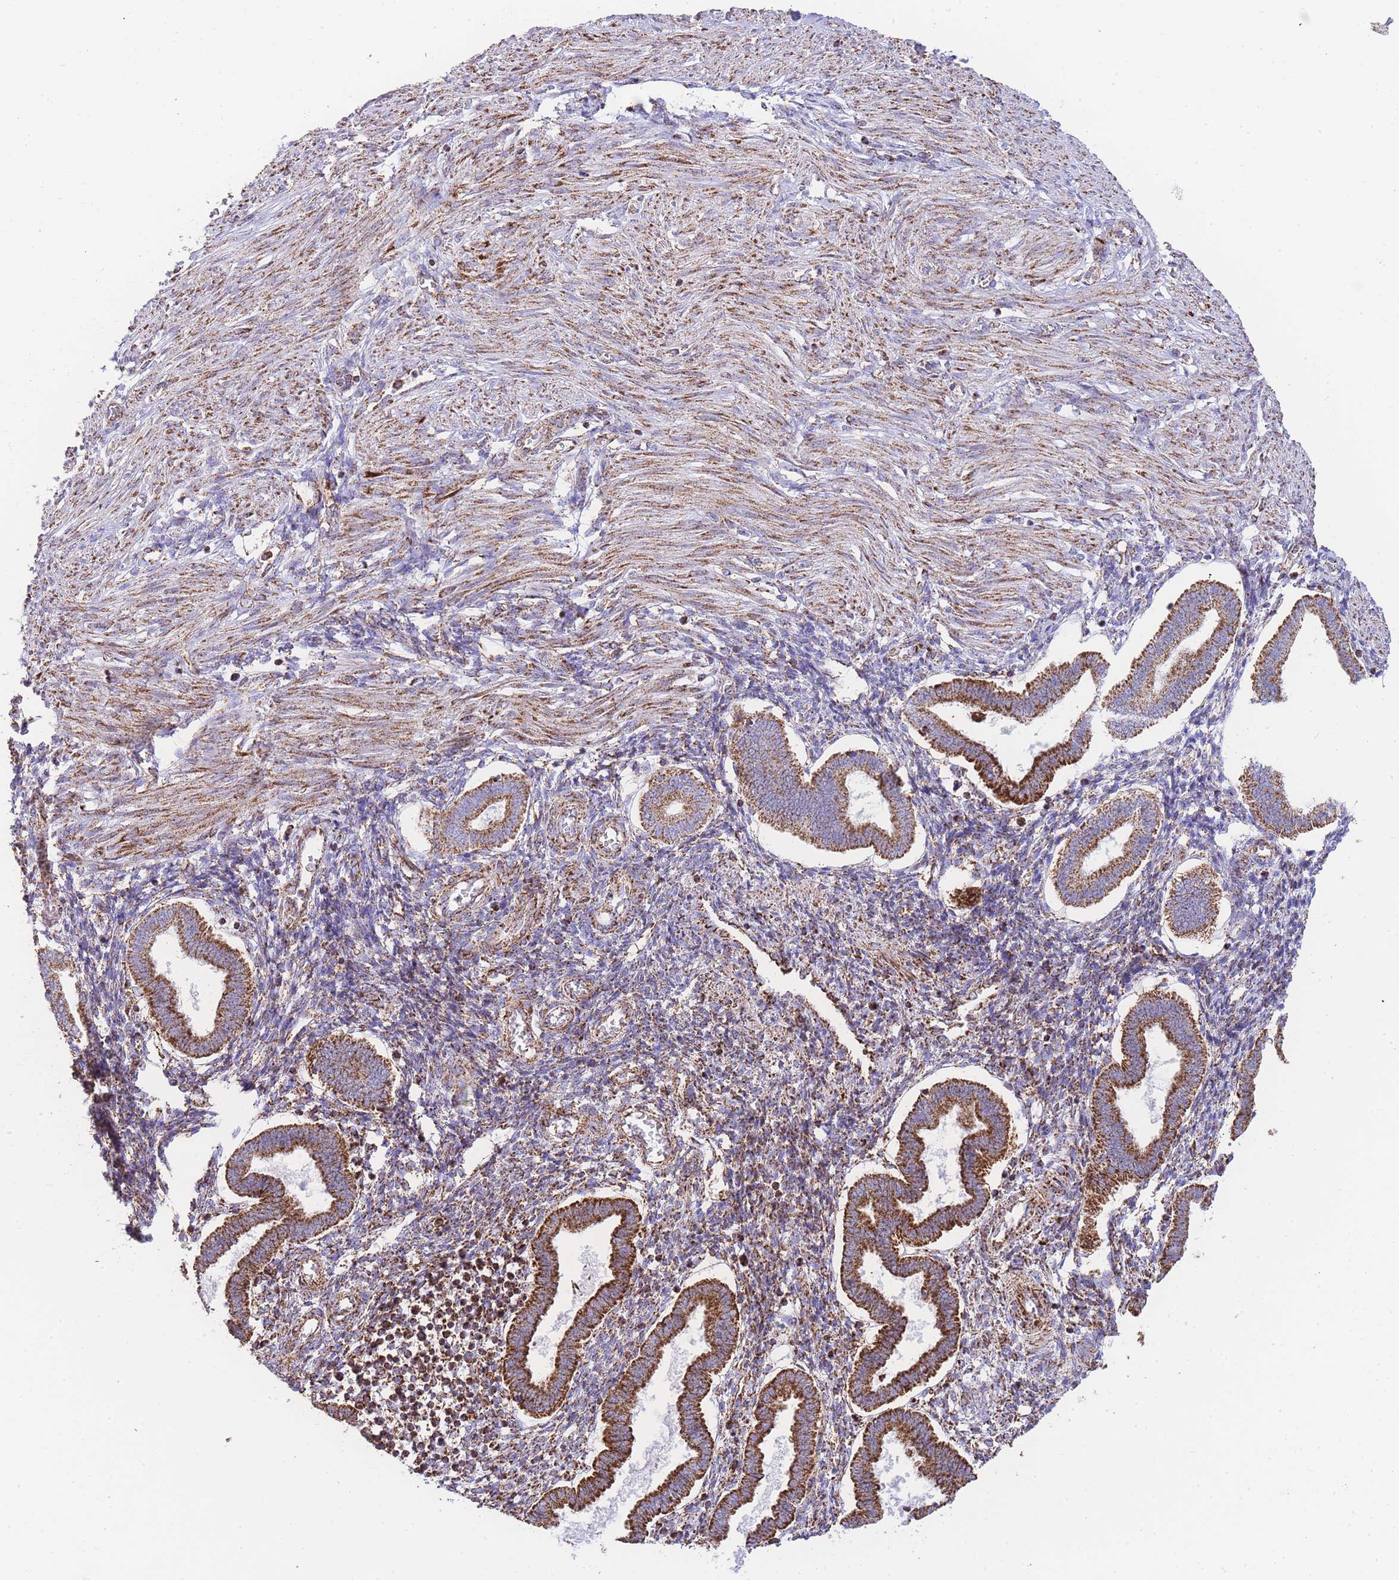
{"staining": {"intensity": "strong", "quantity": "25%-75%", "location": "cytoplasmic/membranous"}, "tissue": "endometrium", "cell_type": "Cells in endometrial stroma", "image_type": "normal", "snomed": [{"axis": "morphology", "description": "Normal tissue, NOS"}, {"axis": "topography", "description": "Endometrium"}], "caption": "IHC image of normal human endometrium stained for a protein (brown), which reveals high levels of strong cytoplasmic/membranous expression in about 25%-75% of cells in endometrial stroma.", "gene": "GSTM1", "patient": {"sex": "female", "age": 24}}